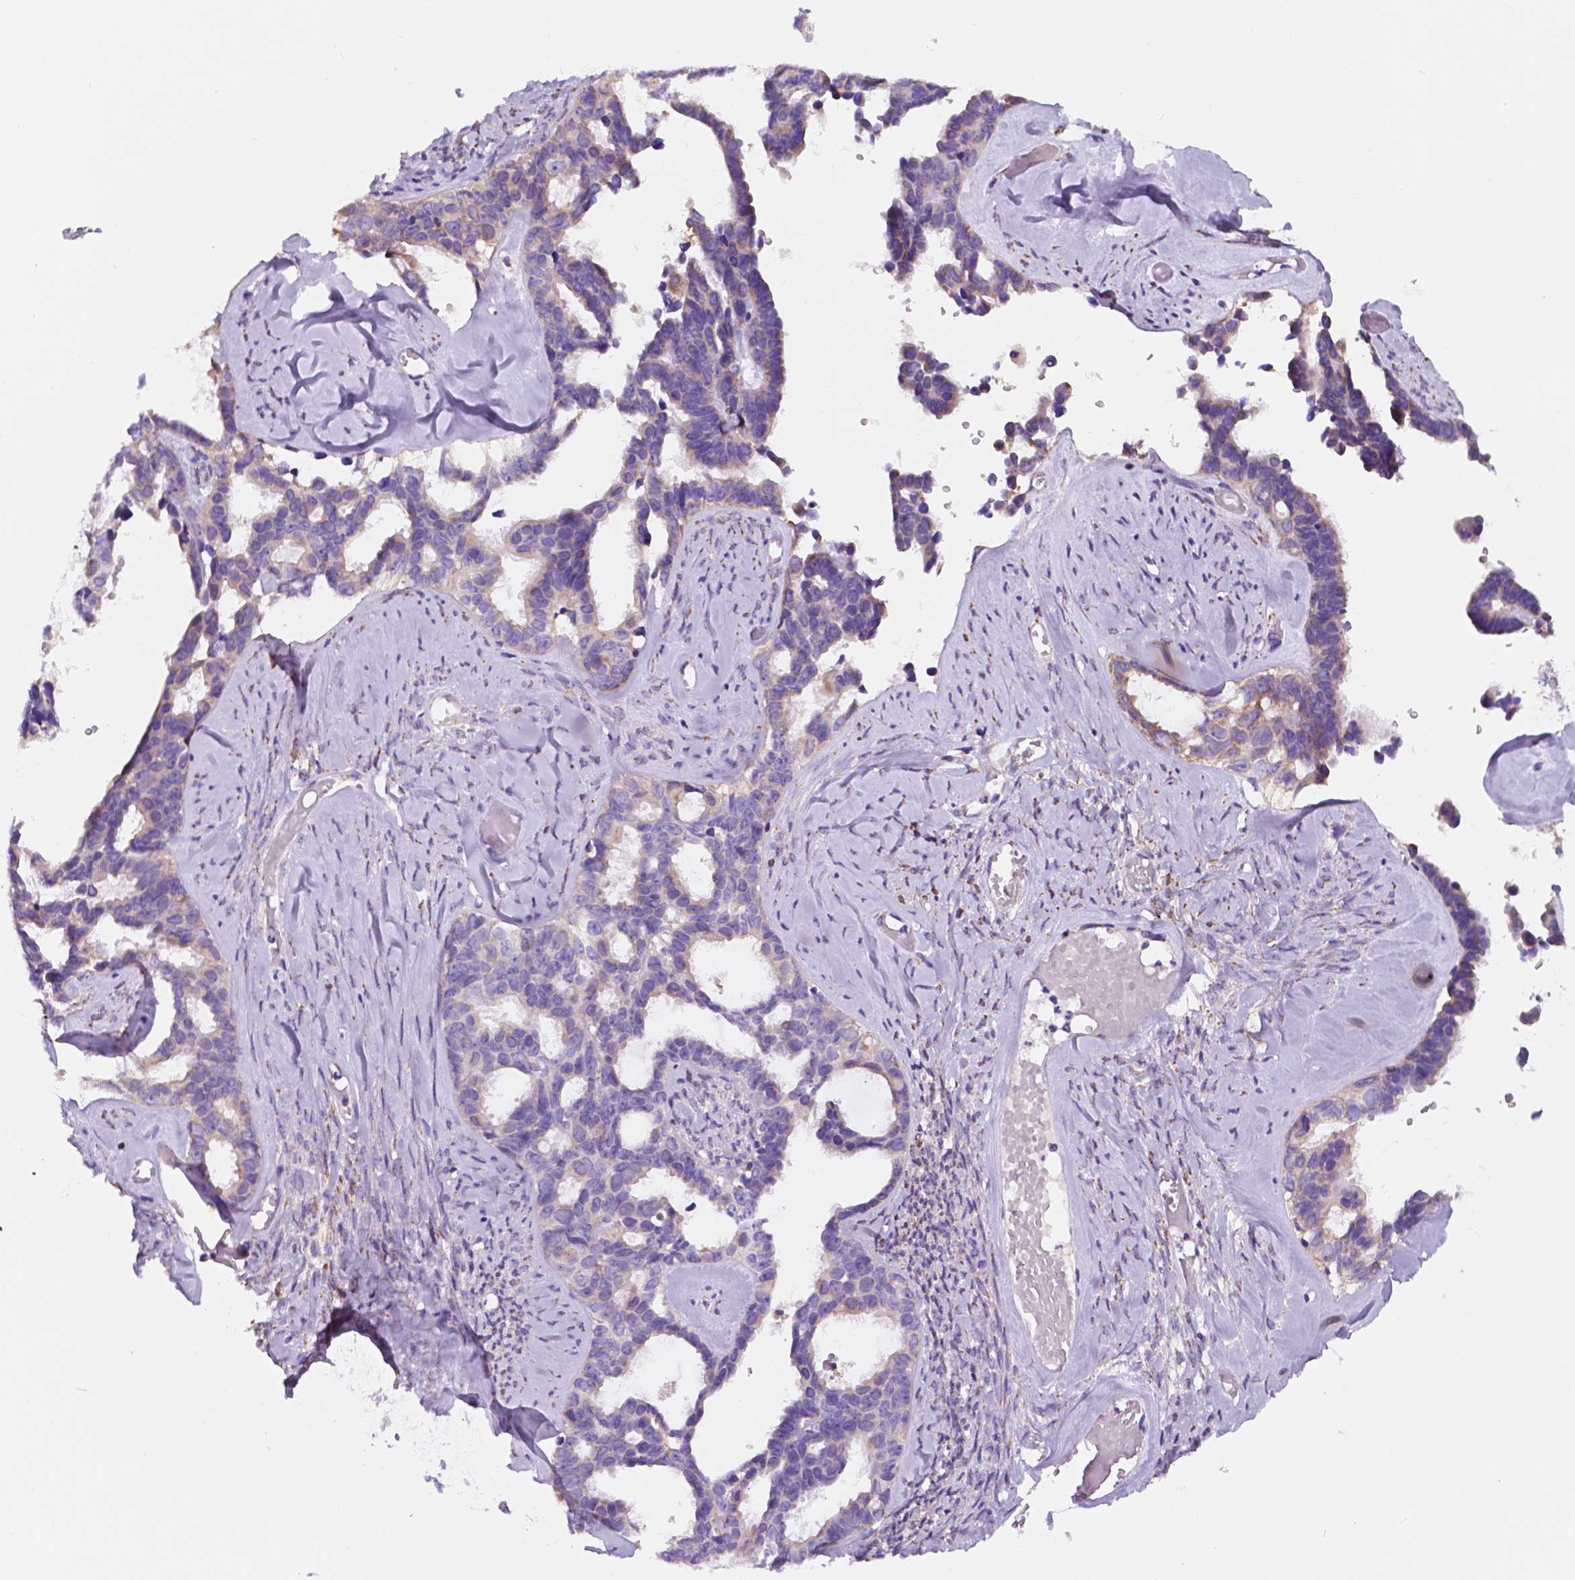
{"staining": {"intensity": "weak", "quantity": "<25%", "location": "cytoplasmic/membranous"}, "tissue": "ovarian cancer", "cell_type": "Tumor cells", "image_type": "cancer", "snomed": [{"axis": "morphology", "description": "Cystadenocarcinoma, serous, NOS"}, {"axis": "topography", "description": "Ovary"}], "caption": "An immunohistochemistry photomicrograph of ovarian cancer (serous cystadenocarcinoma) is shown. There is no staining in tumor cells of ovarian cancer (serous cystadenocarcinoma).", "gene": "TRPV5", "patient": {"sex": "female", "age": 69}}